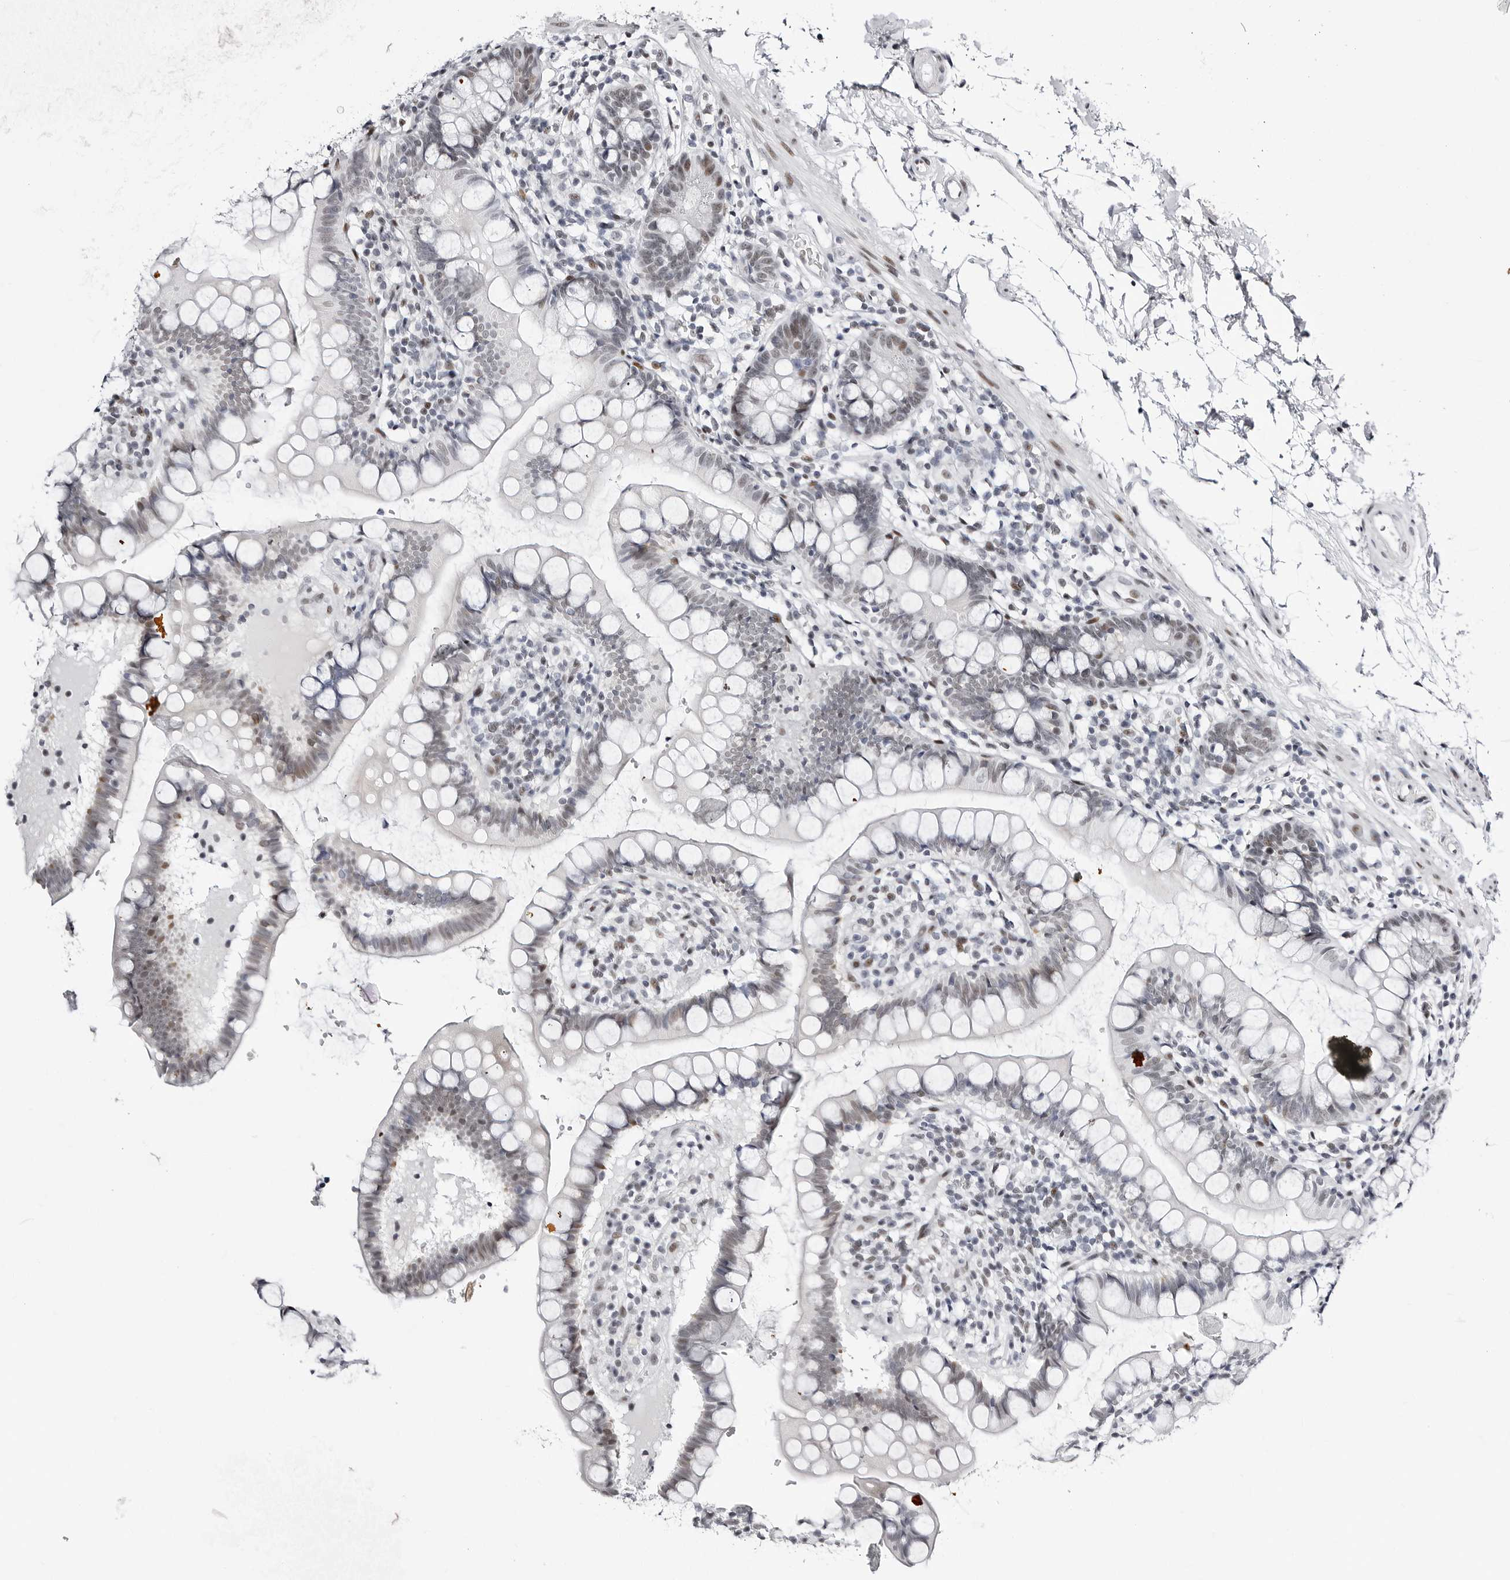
{"staining": {"intensity": "moderate", "quantity": "<25%", "location": "nuclear"}, "tissue": "small intestine", "cell_type": "Glandular cells", "image_type": "normal", "snomed": [{"axis": "morphology", "description": "Normal tissue, NOS"}, {"axis": "topography", "description": "Small intestine"}], "caption": "Small intestine stained with IHC shows moderate nuclear expression in about <25% of glandular cells. (IHC, brightfield microscopy, high magnification).", "gene": "VEZF1", "patient": {"sex": "female", "age": 84}}